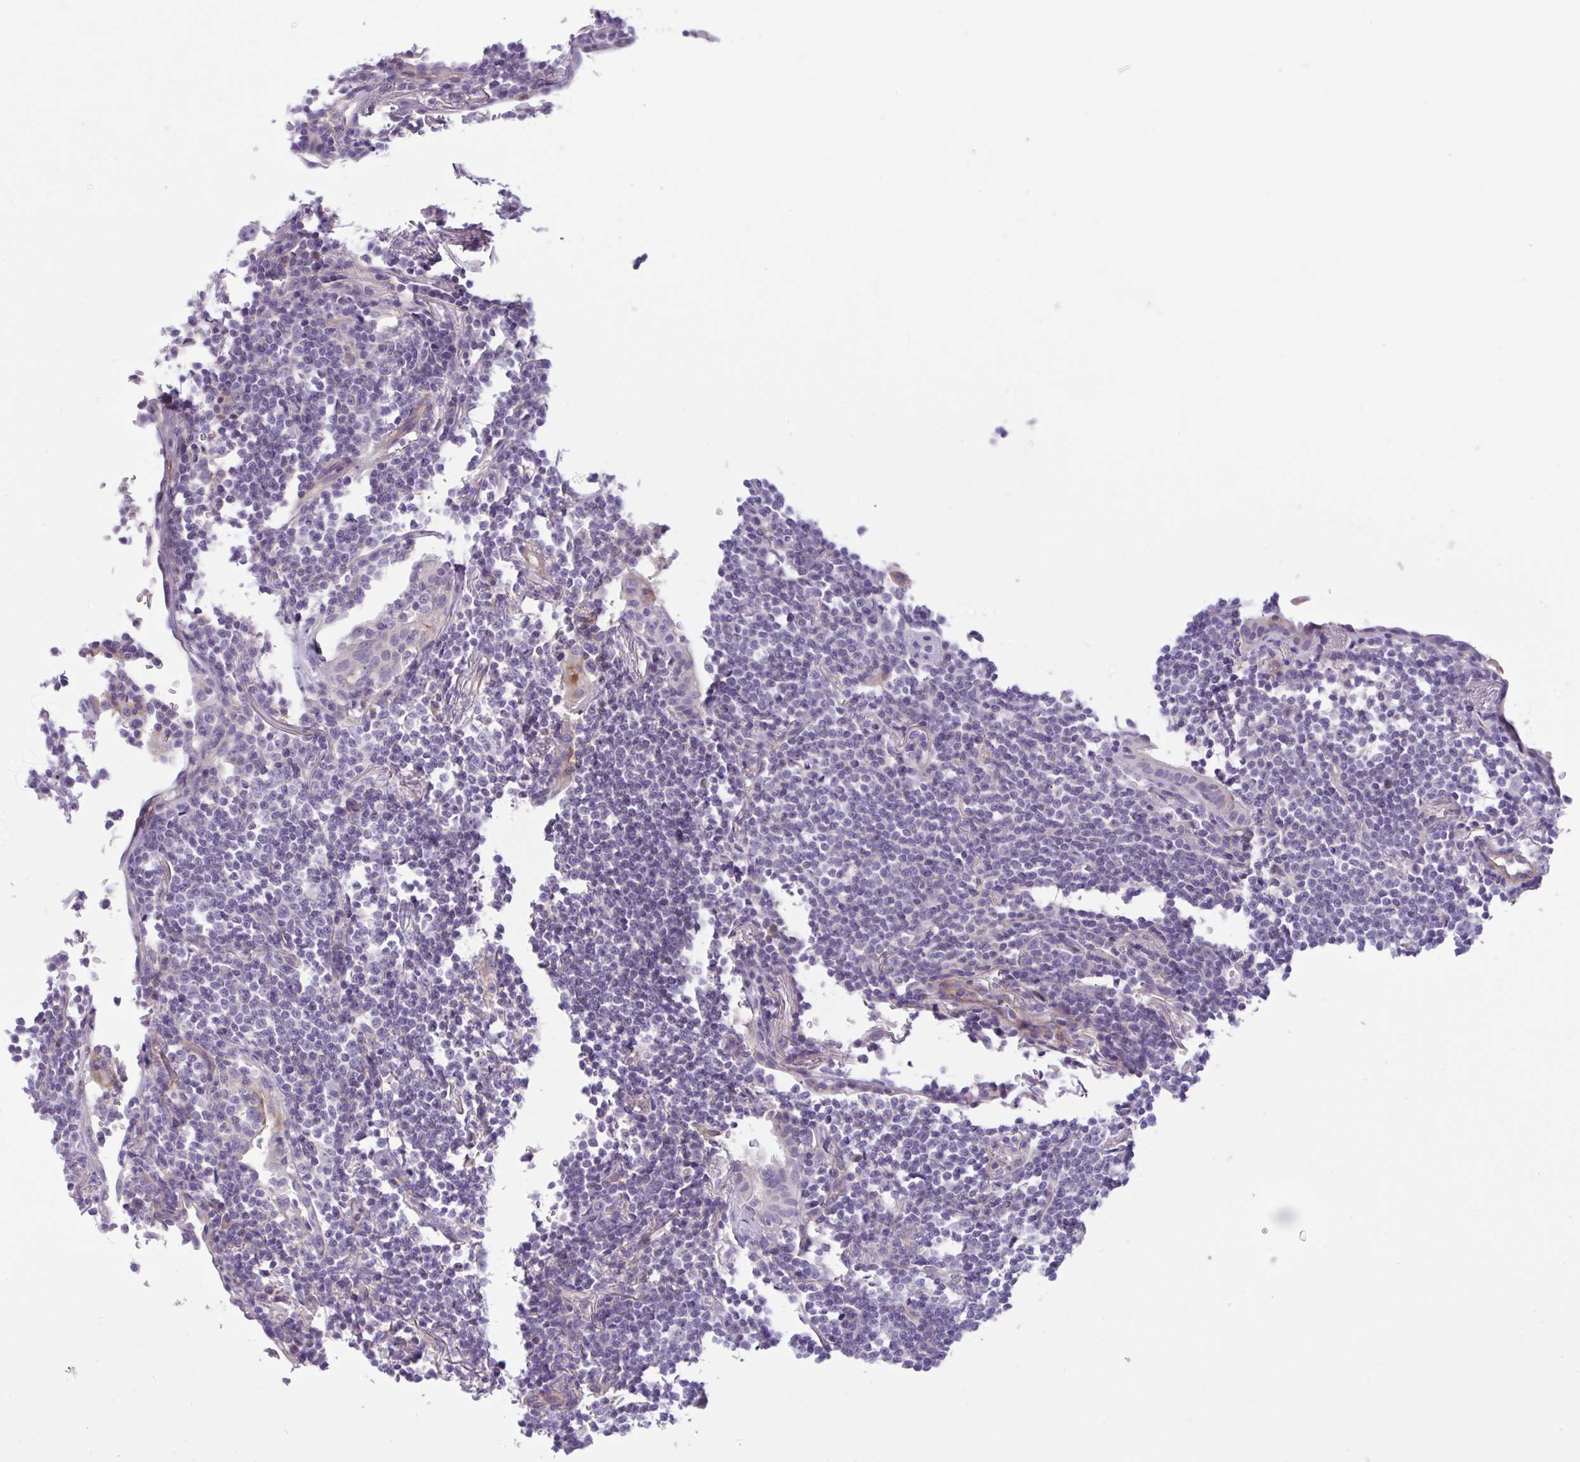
{"staining": {"intensity": "negative", "quantity": "none", "location": "none"}, "tissue": "lymphoma", "cell_type": "Tumor cells", "image_type": "cancer", "snomed": [{"axis": "morphology", "description": "Malignant lymphoma, non-Hodgkin's type, Low grade"}, {"axis": "topography", "description": "Lung"}], "caption": "The immunohistochemistry (IHC) histopathology image has no significant expression in tumor cells of low-grade malignant lymphoma, non-Hodgkin's type tissue.", "gene": "TTC7B", "patient": {"sex": "female", "age": 71}}